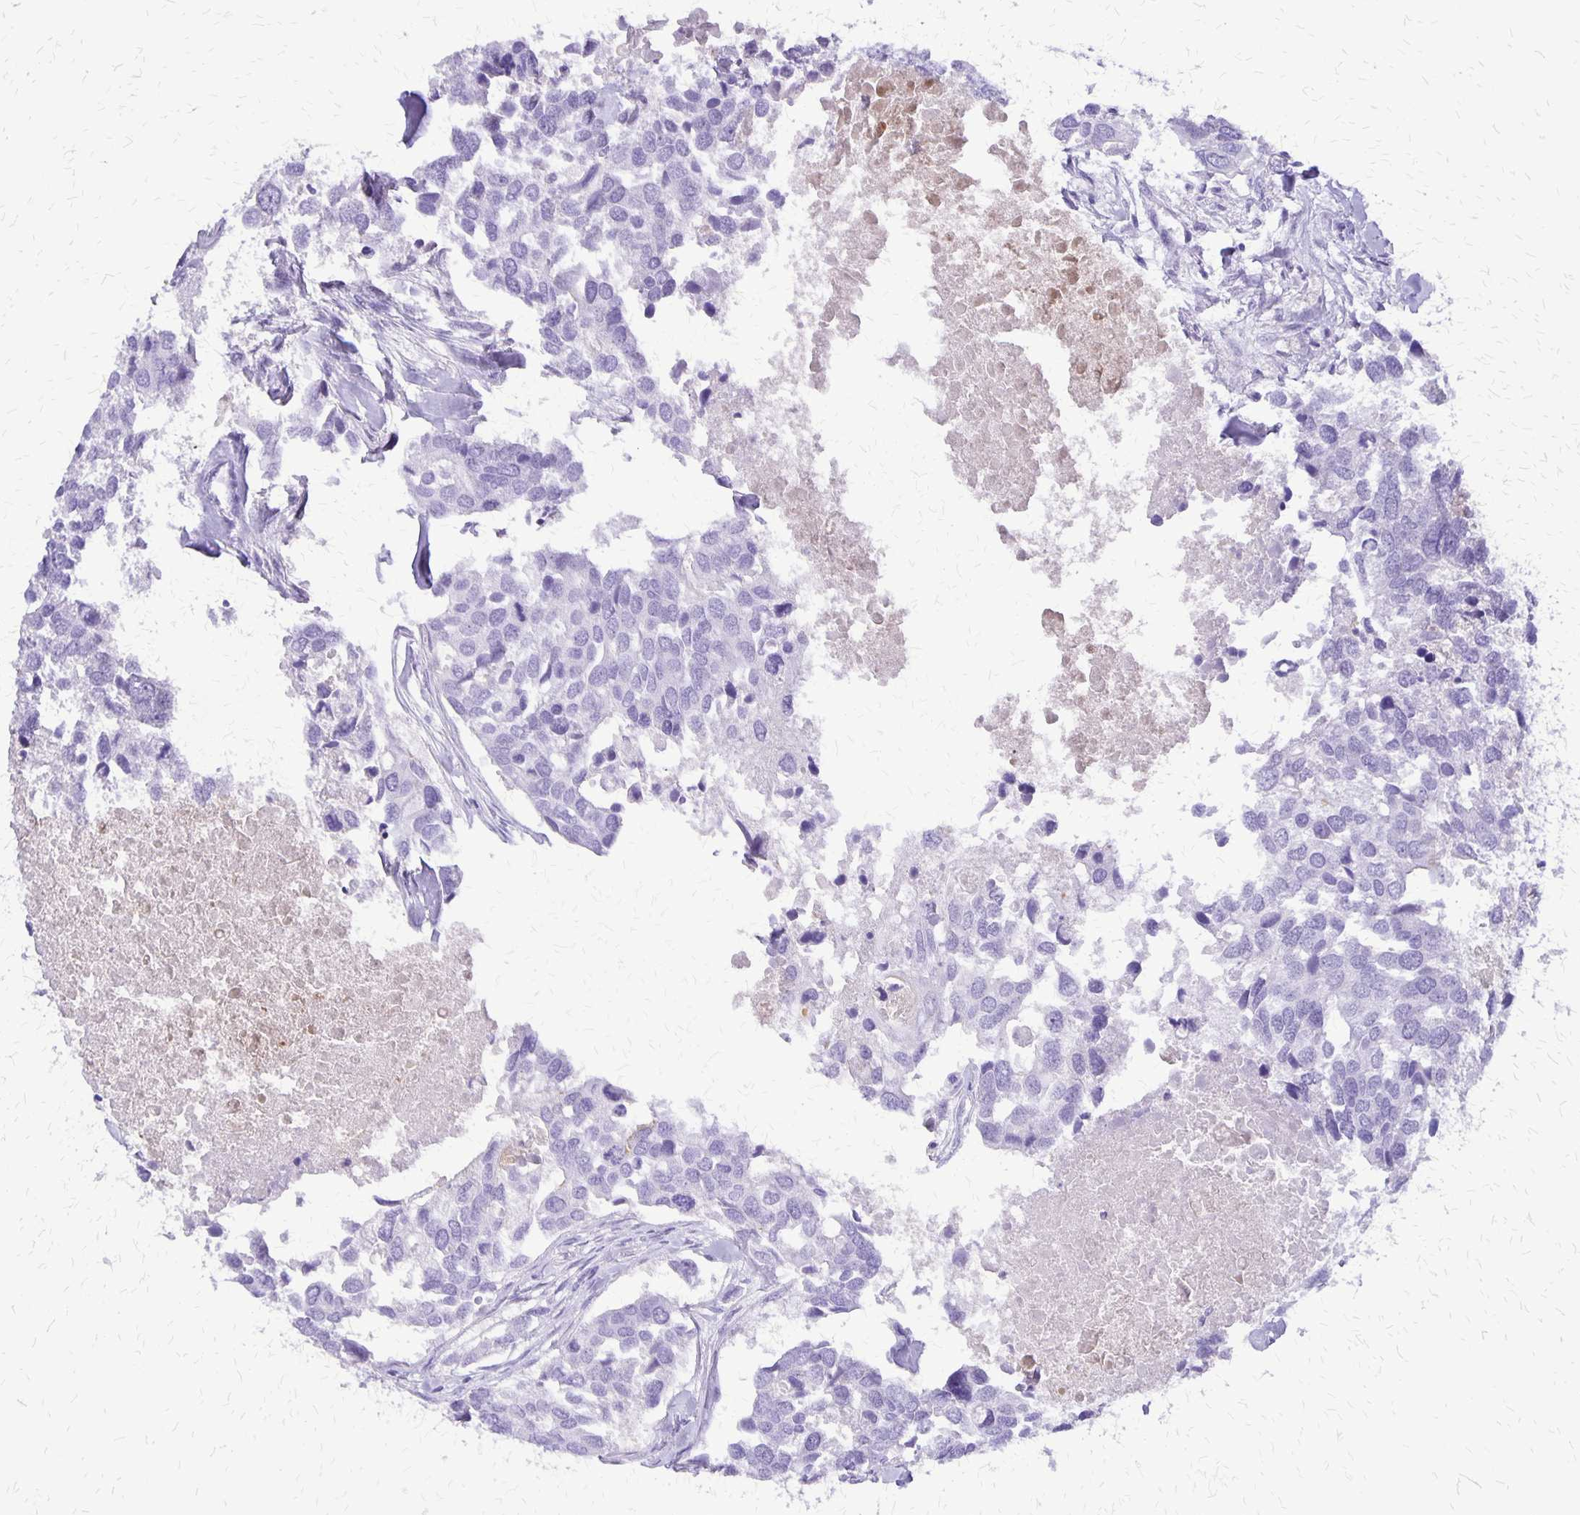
{"staining": {"intensity": "negative", "quantity": "none", "location": "none"}, "tissue": "breast cancer", "cell_type": "Tumor cells", "image_type": "cancer", "snomed": [{"axis": "morphology", "description": "Duct carcinoma"}, {"axis": "topography", "description": "Breast"}], "caption": "The micrograph reveals no significant expression in tumor cells of invasive ductal carcinoma (breast). The staining was performed using DAB to visualize the protein expression in brown, while the nuclei were stained in blue with hematoxylin (Magnification: 20x).", "gene": "SLC13A2", "patient": {"sex": "female", "age": 83}}